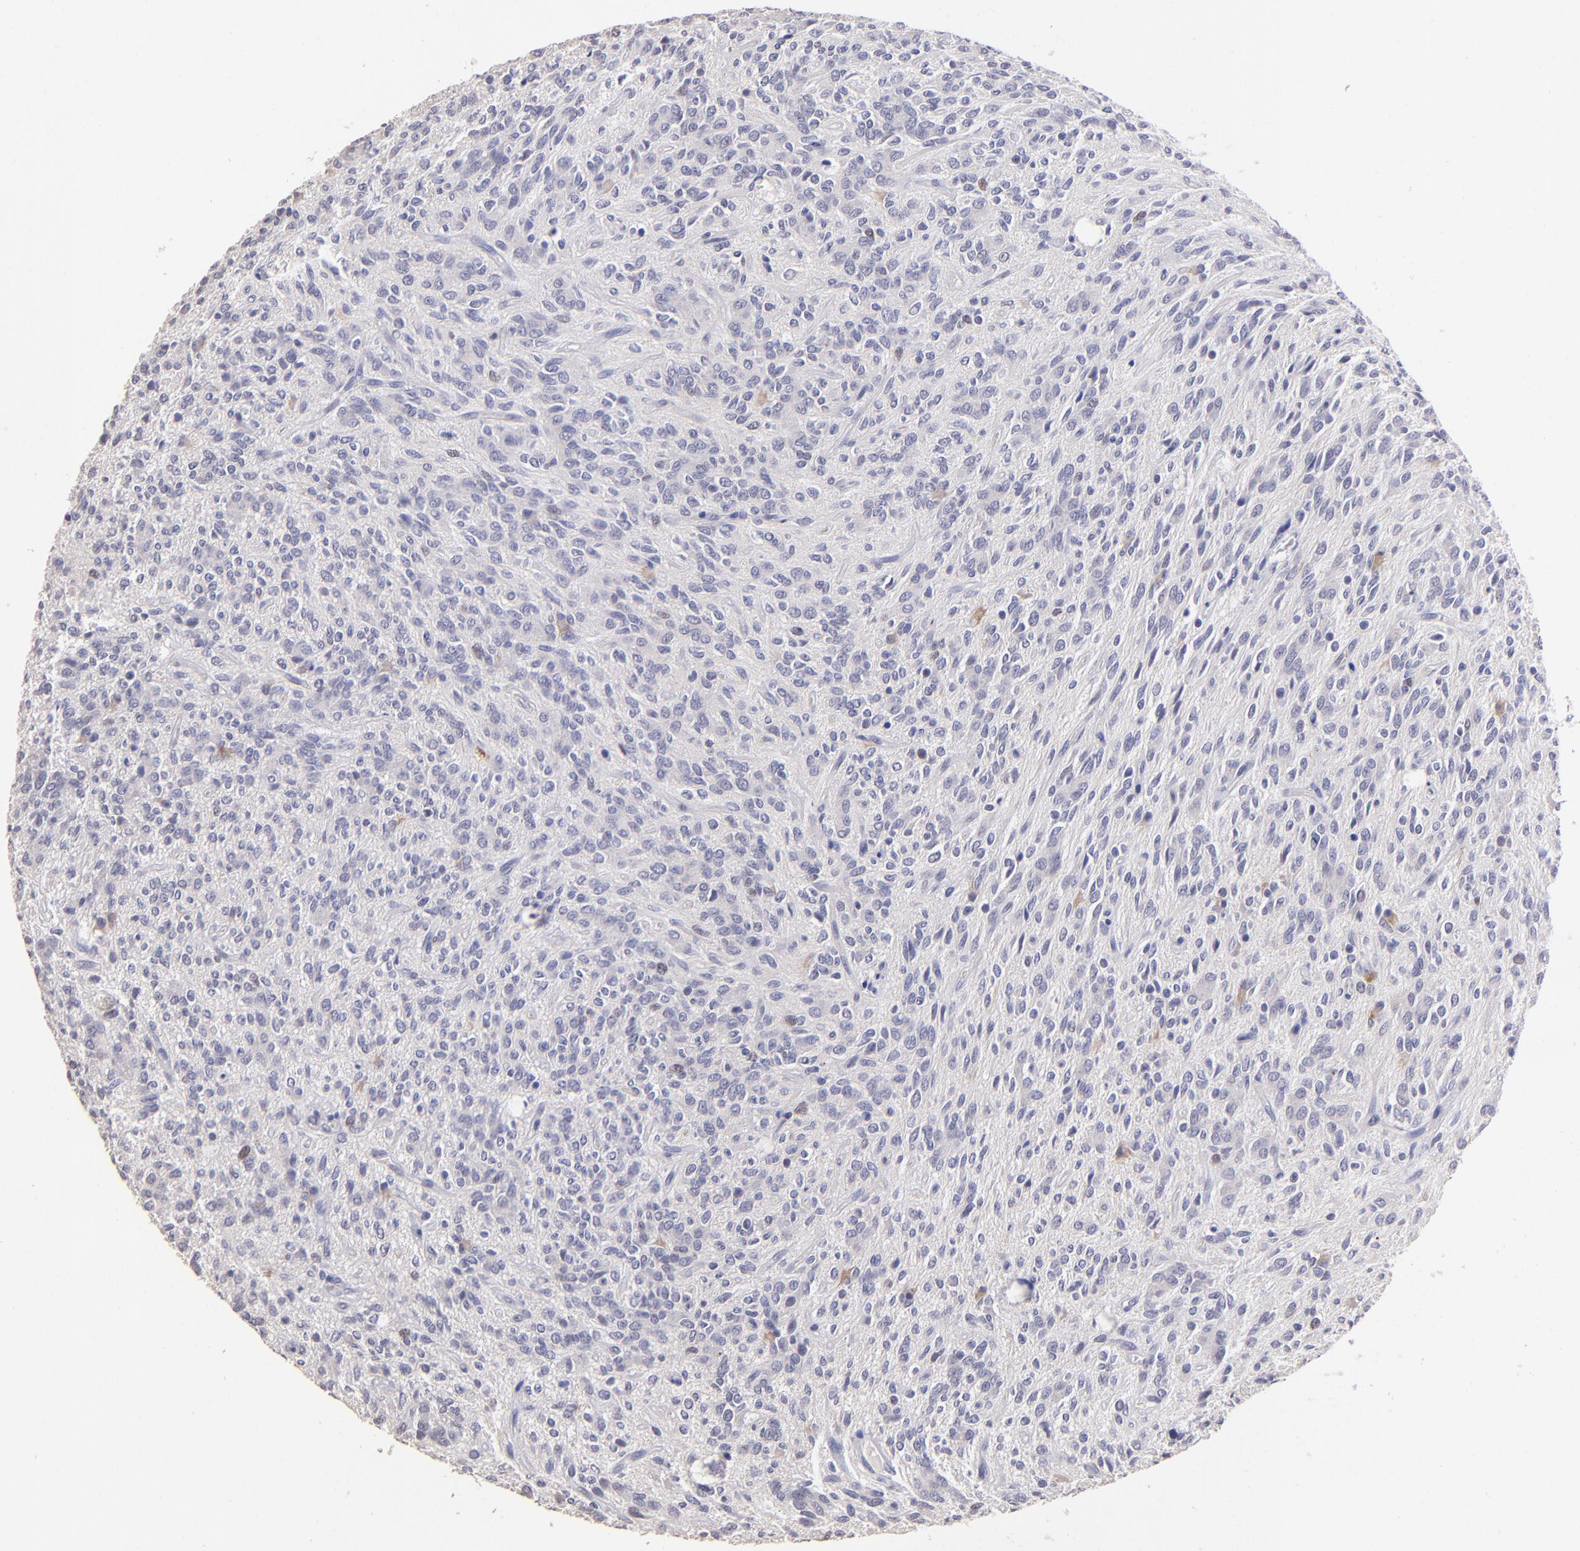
{"staining": {"intensity": "weak", "quantity": "<25%", "location": "nuclear"}, "tissue": "glioma", "cell_type": "Tumor cells", "image_type": "cancer", "snomed": [{"axis": "morphology", "description": "Glioma, malignant, Low grade"}, {"axis": "topography", "description": "Brain"}], "caption": "DAB (3,3'-diaminobenzidine) immunohistochemical staining of human glioma reveals no significant positivity in tumor cells.", "gene": "DNMT1", "patient": {"sex": "female", "age": 15}}